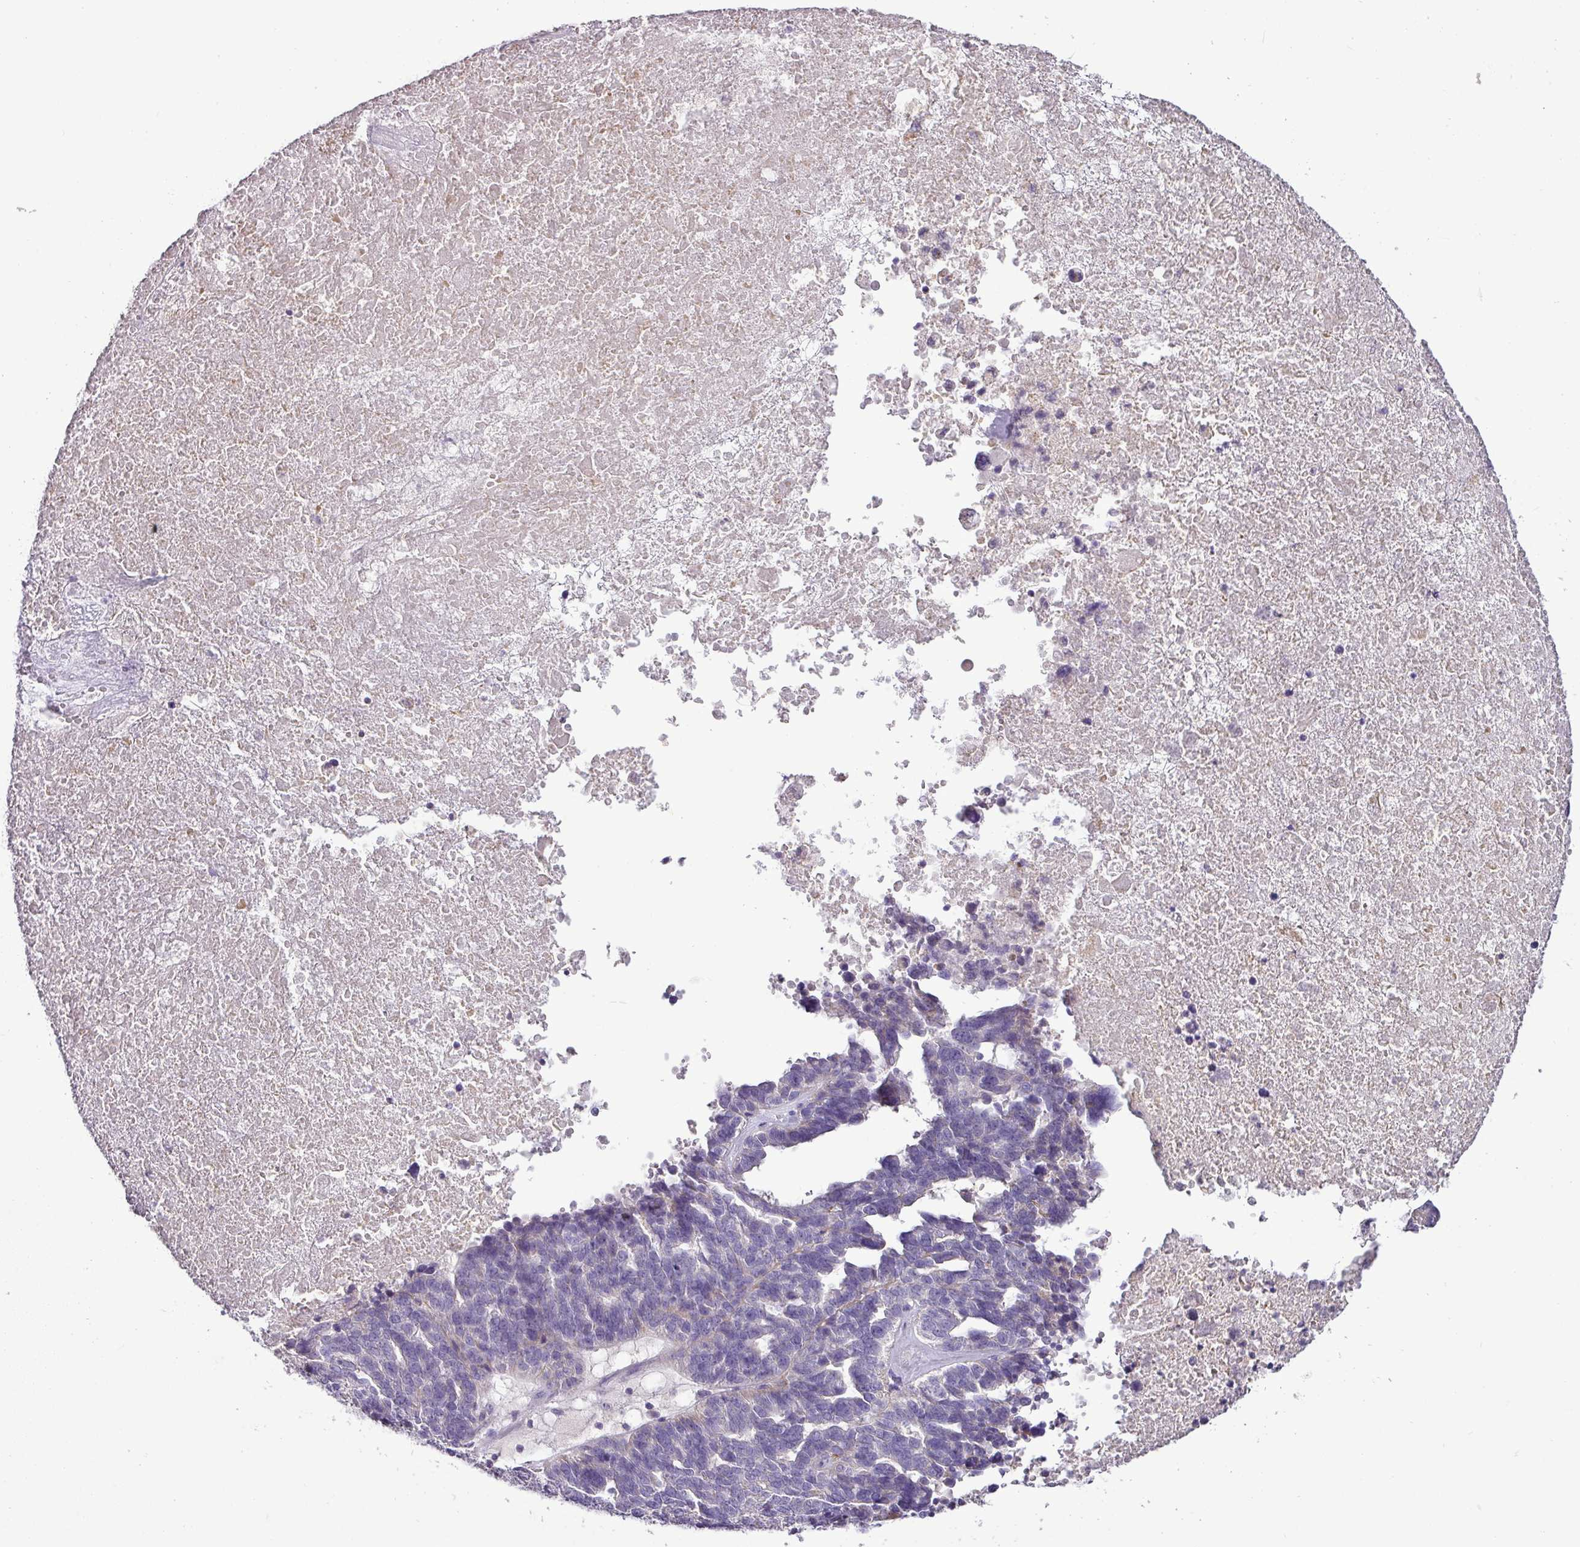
{"staining": {"intensity": "negative", "quantity": "none", "location": "none"}, "tissue": "ovarian cancer", "cell_type": "Tumor cells", "image_type": "cancer", "snomed": [{"axis": "morphology", "description": "Cystadenocarcinoma, serous, NOS"}, {"axis": "topography", "description": "Ovary"}], "caption": "DAB (3,3'-diaminobenzidine) immunohistochemical staining of ovarian cancer (serous cystadenocarcinoma) shows no significant expression in tumor cells. (DAB IHC visualized using brightfield microscopy, high magnification).", "gene": "BRINP2", "patient": {"sex": "female", "age": 59}}